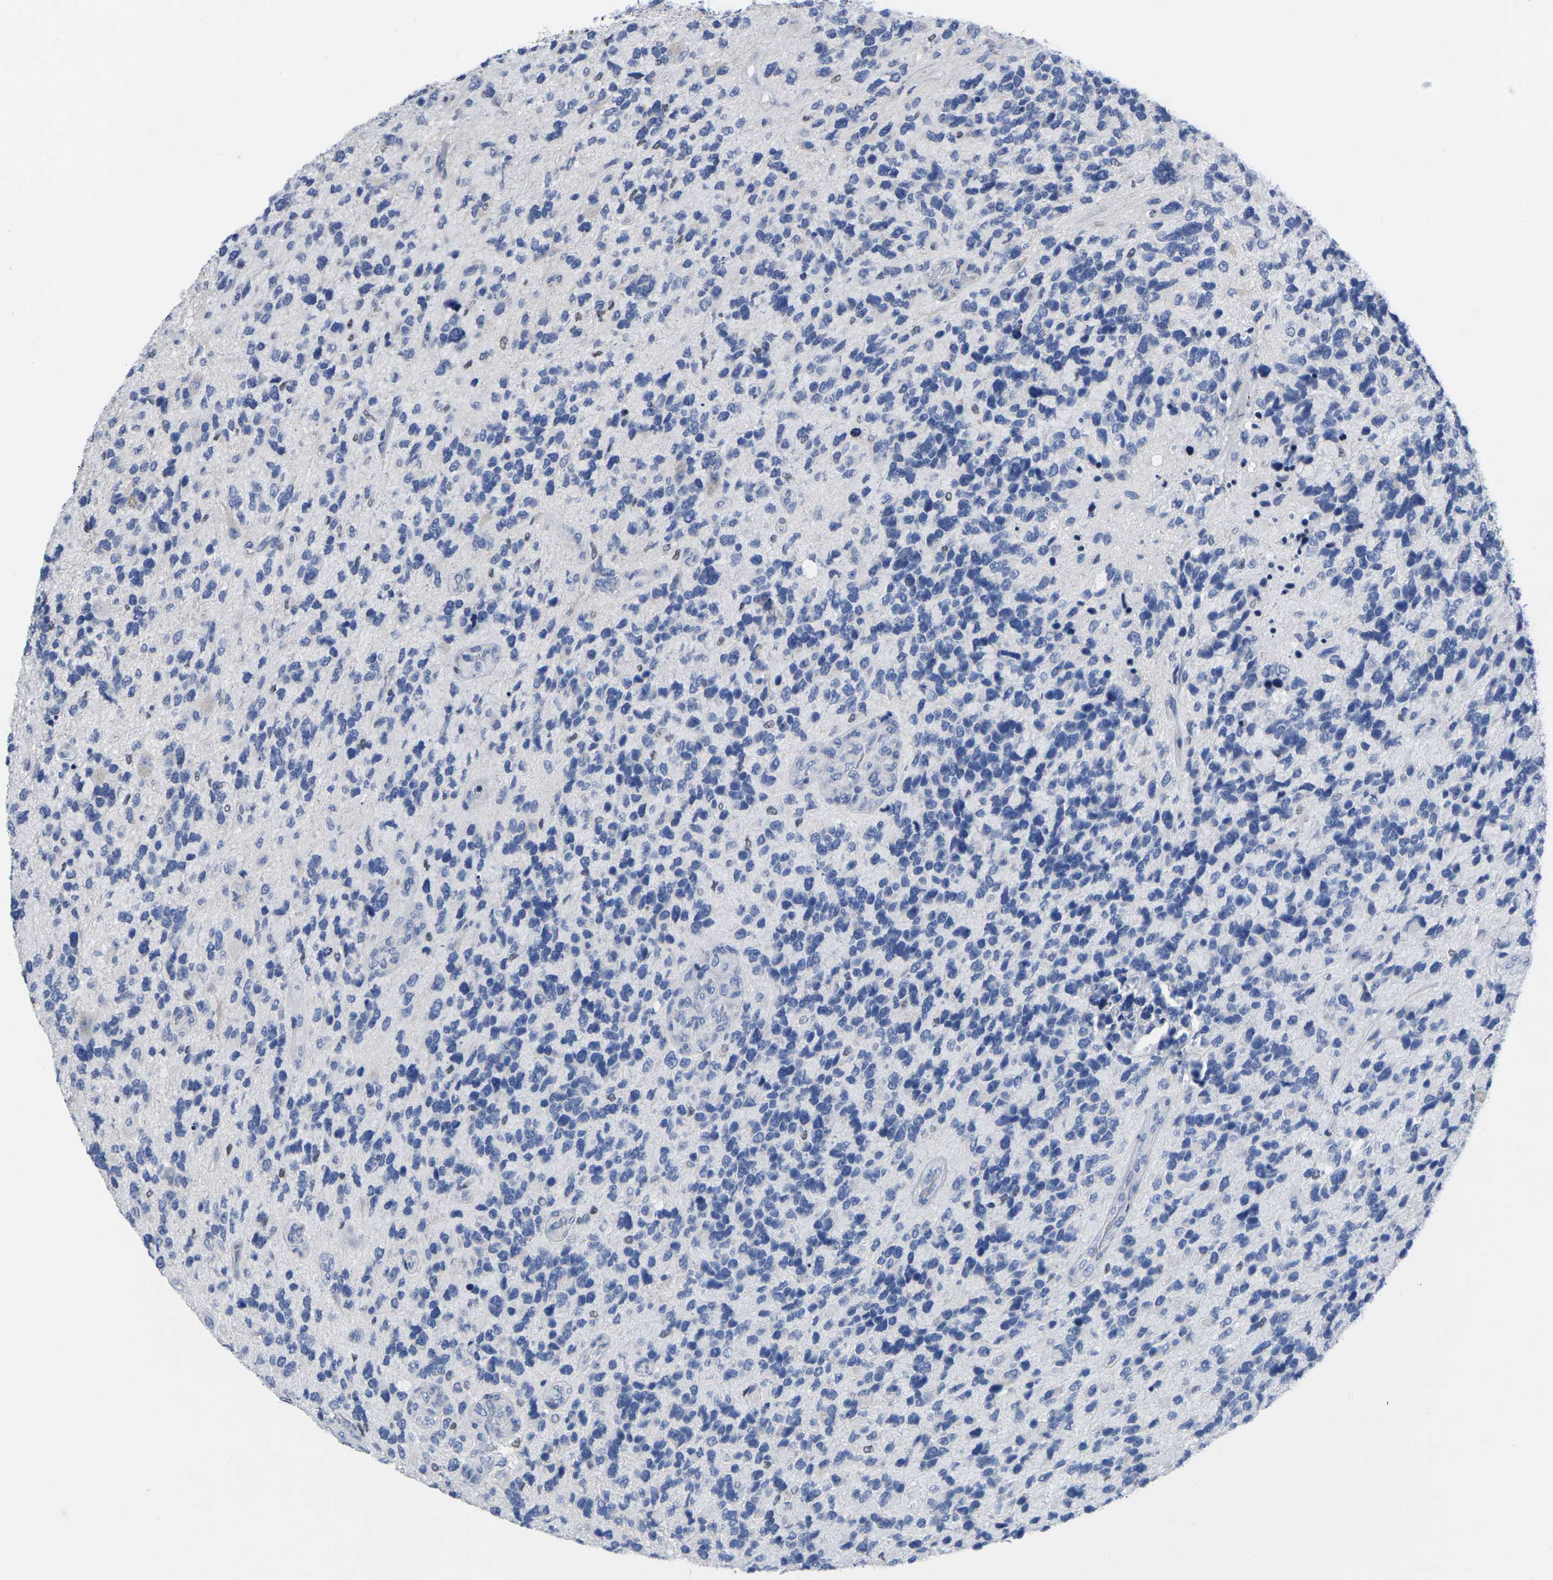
{"staining": {"intensity": "negative", "quantity": "none", "location": "none"}, "tissue": "glioma", "cell_type": "Tumor cells", "image_type": "cancer", "snomed": [{"axis": "morphology", "description": "Glioma, malignant, High grade"}, {"axis": "topography", "description": "Brain"}], "caption": "Histopathology image shows no protein staining in tumor cells of glioma tissue.", "gene": "IKZF1", "patient": {"sex": "female", "age": 58}}